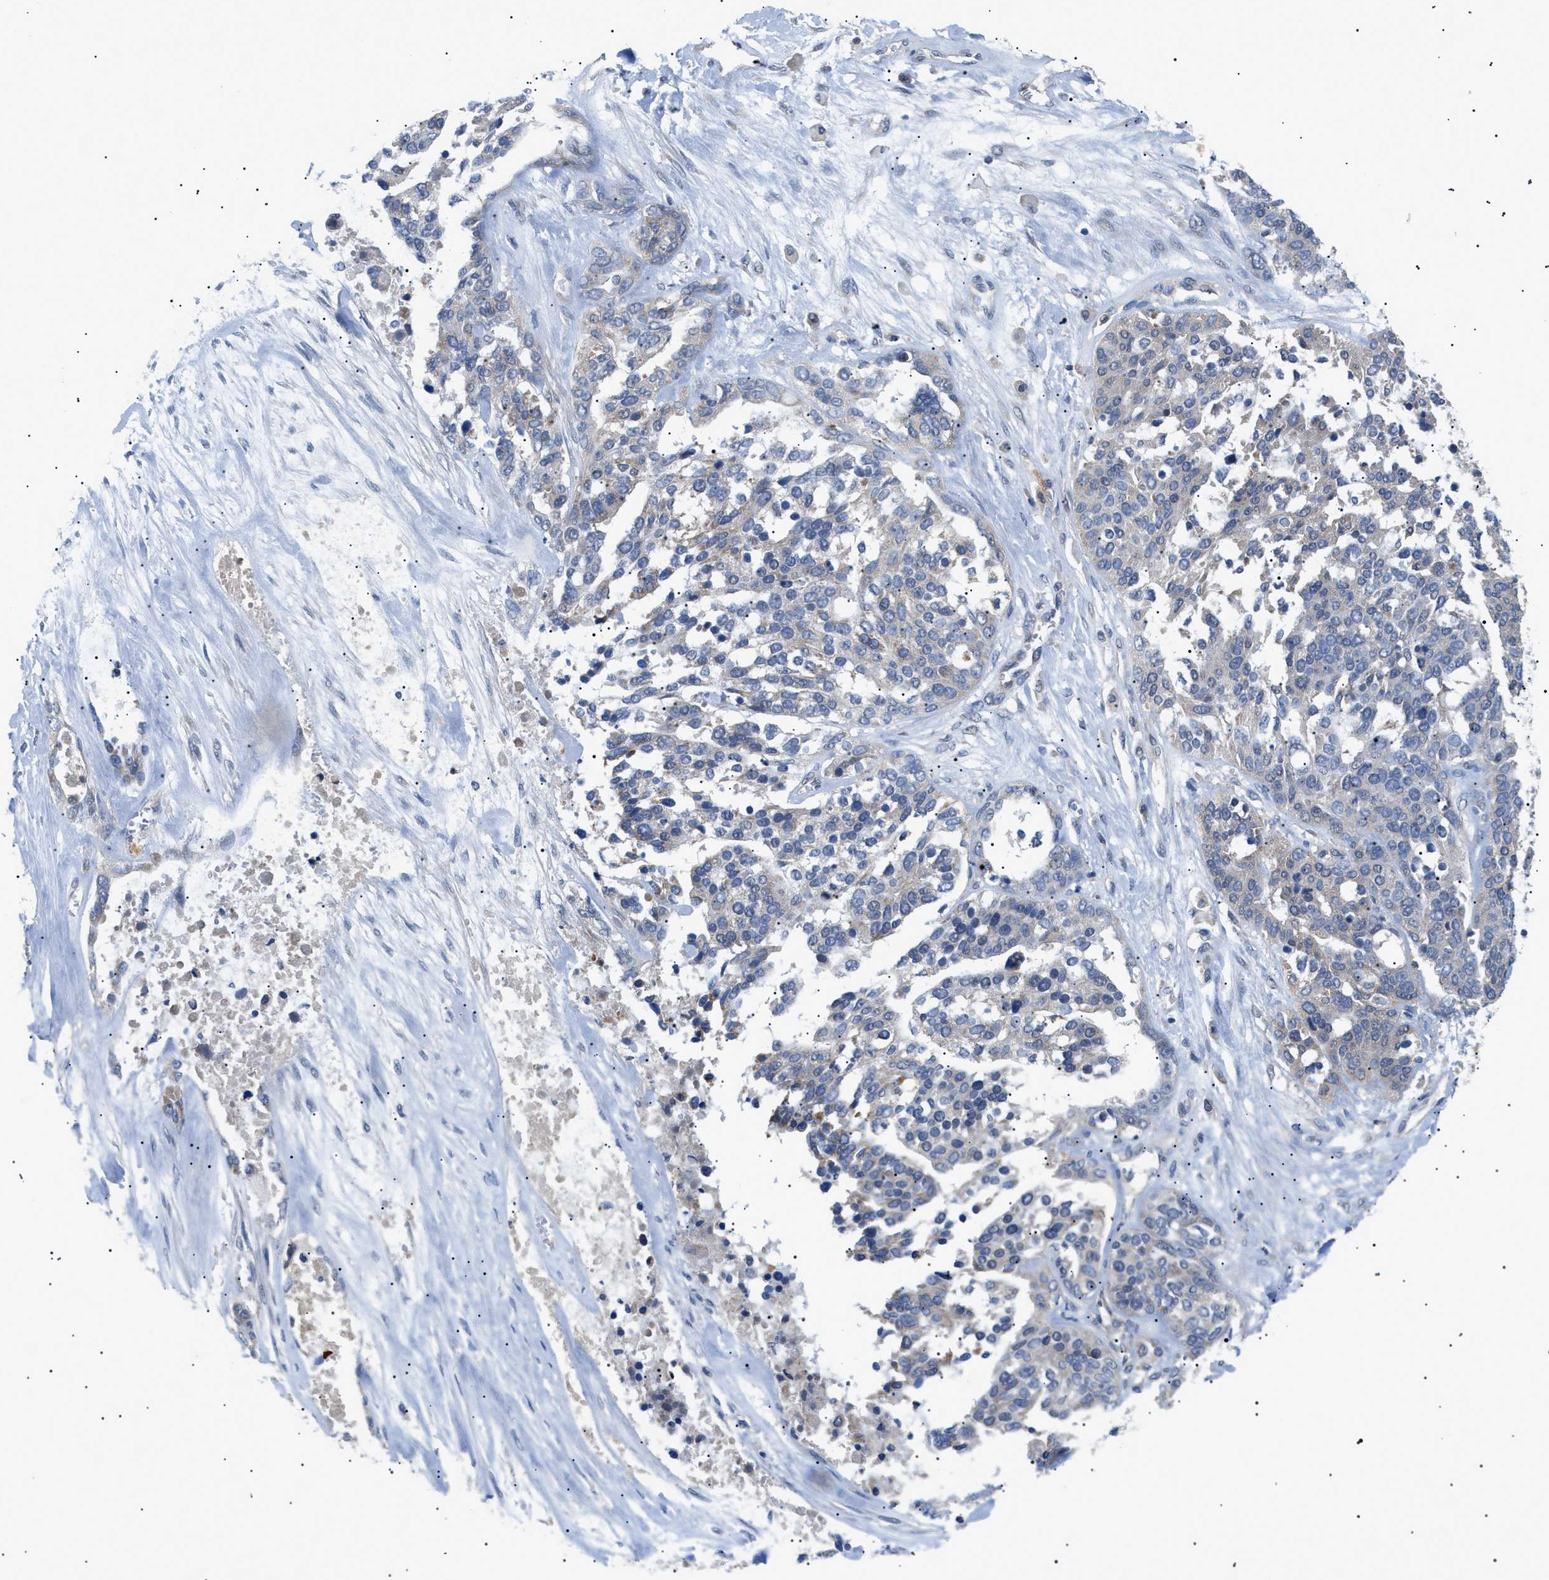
{"staining": {"intensity": "weak", "quantity": "25%-75%", "location": "cytoplasmic/membranous"}, "tissue": "ovarian cancer", "cell_type": "Tumor cells", "image_type": "cancer", "snomed": [{"axis": "morphology", "description": "Cystadenocarcinoma, serous, NOS"}, {"axis": "topography", "description": "Ovary"}], "caption": "Protein staining of ovarian cancer tissue demonstrates weak cytoplasmic/membranous expression in about 25%-75% of tumor cells. (Brightfield microscopy of DAB IHC at high magnification).", "gene": "RIPK1", "patient": {"sex": "female", "age": 44}}